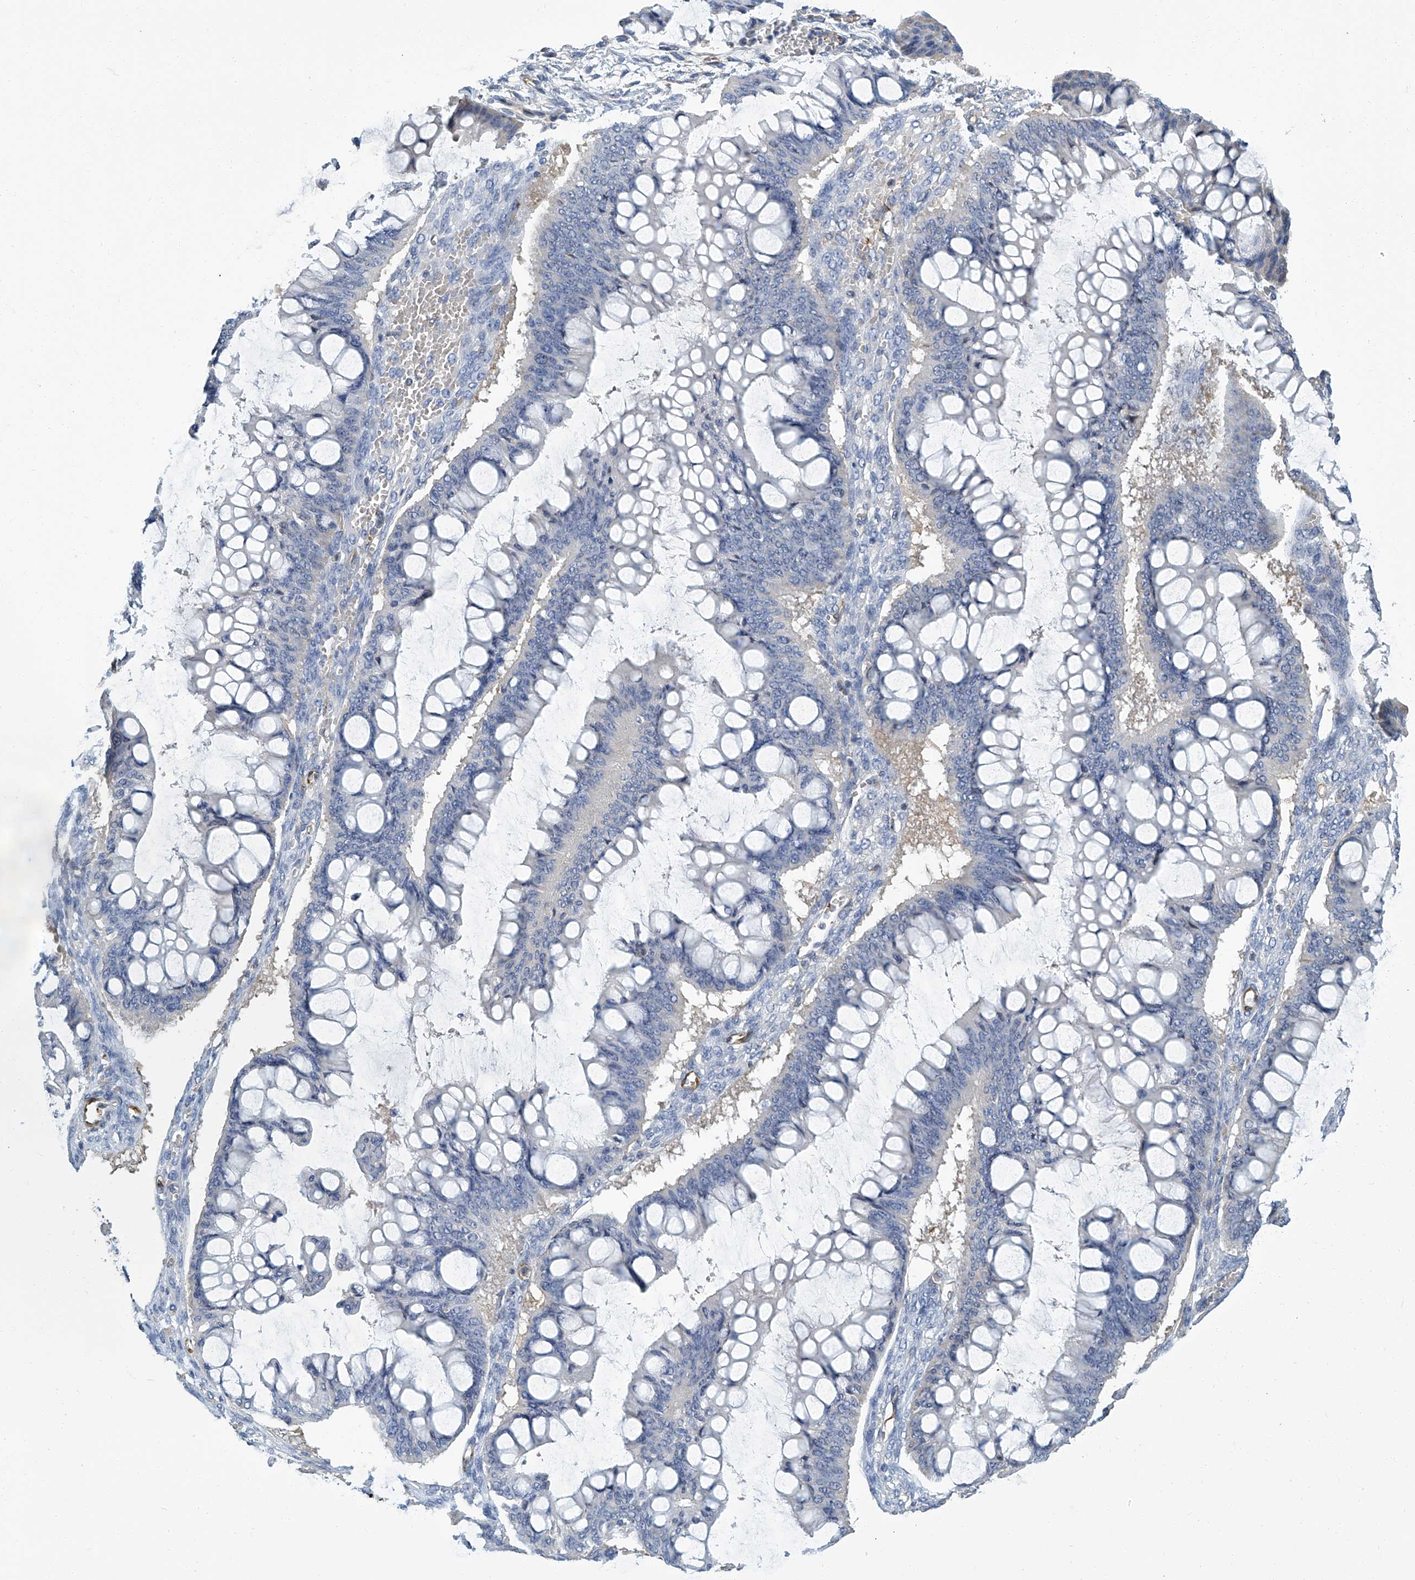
{"staining": {"intensity": "negative", "quantity": "none", "location": "none"}, "tissue": "ovarian cancer", "cell_type": "Tumor cells", "image_type": "cancer", "snomed": [{"axis": "morphology", "description": "Cystadenocarcinoma, mucinous, NOS"}, {"axis": "topography", "description": "Ovary"}], "caption": "The image demonstrates no staining of tumor cells in ovarian mucinous cystadenocarcinoma.", "gene": "PSMB10", "patient": {"sex": "female", "age": 73}}